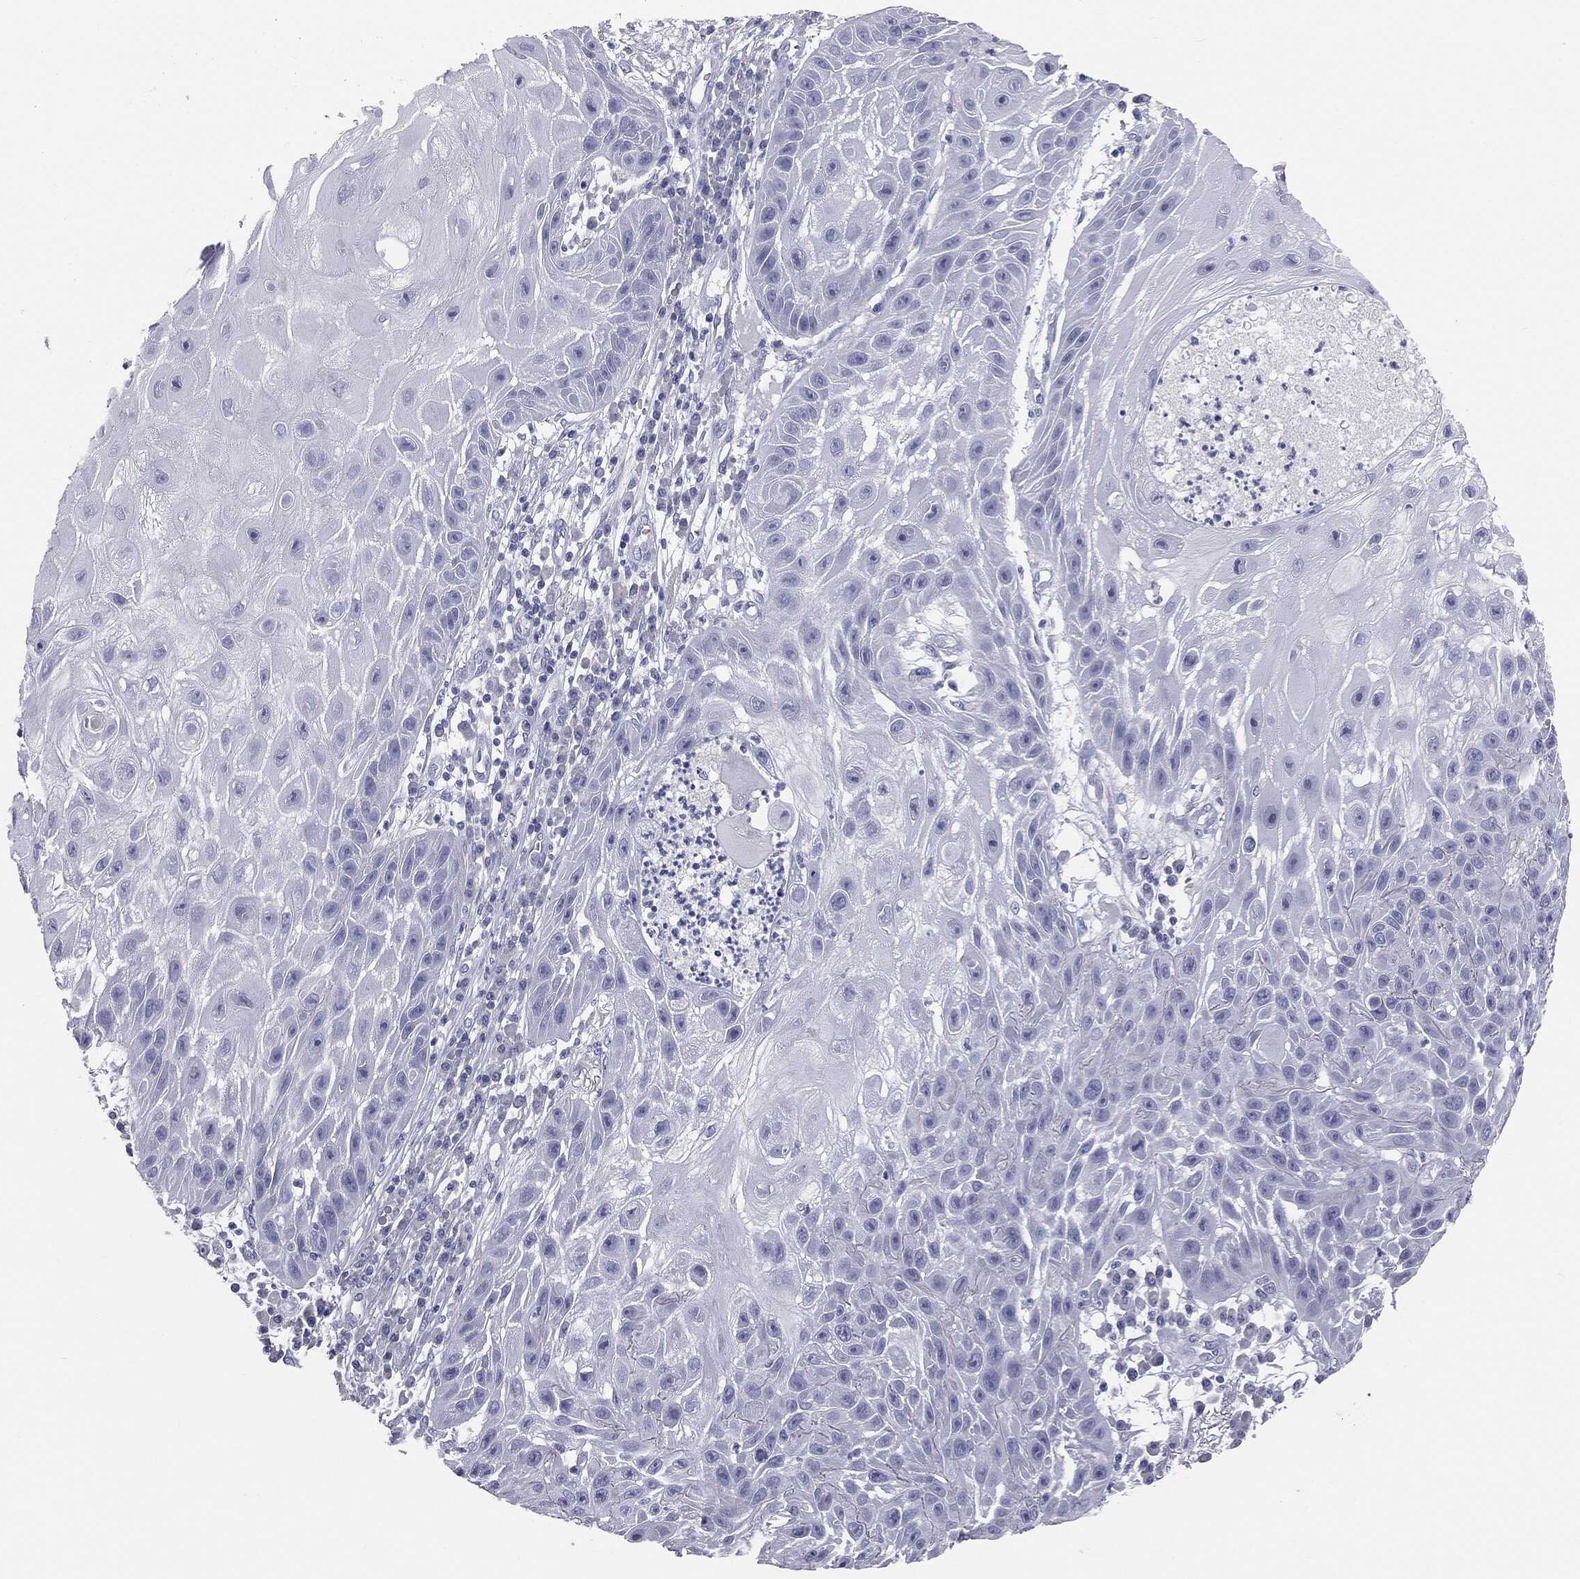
{"staining": {"intensity": "negative", "quantity": "none", "location": "none"}, "tissue": "skin cancer", "cell_type": "Tumor cells", "image_type": "cancer", "snomed": [{"axis": "morphology", "description": "Normal tissue, NOS"}, {"axis": "morphology", "description": "Squamous cell carcinoma, NOS"}, {"axis": "topography", "description": "Skin"}], "caption": "Immunohistochemistry histopathology image of squamous cell carcinoma (skin) stained for a protein (brown), which displays no staining in tumor cells. (DAB IHC, high magnification).", "gene": "MUC5AC", "patient": {"sex": "male", "age": 79}}